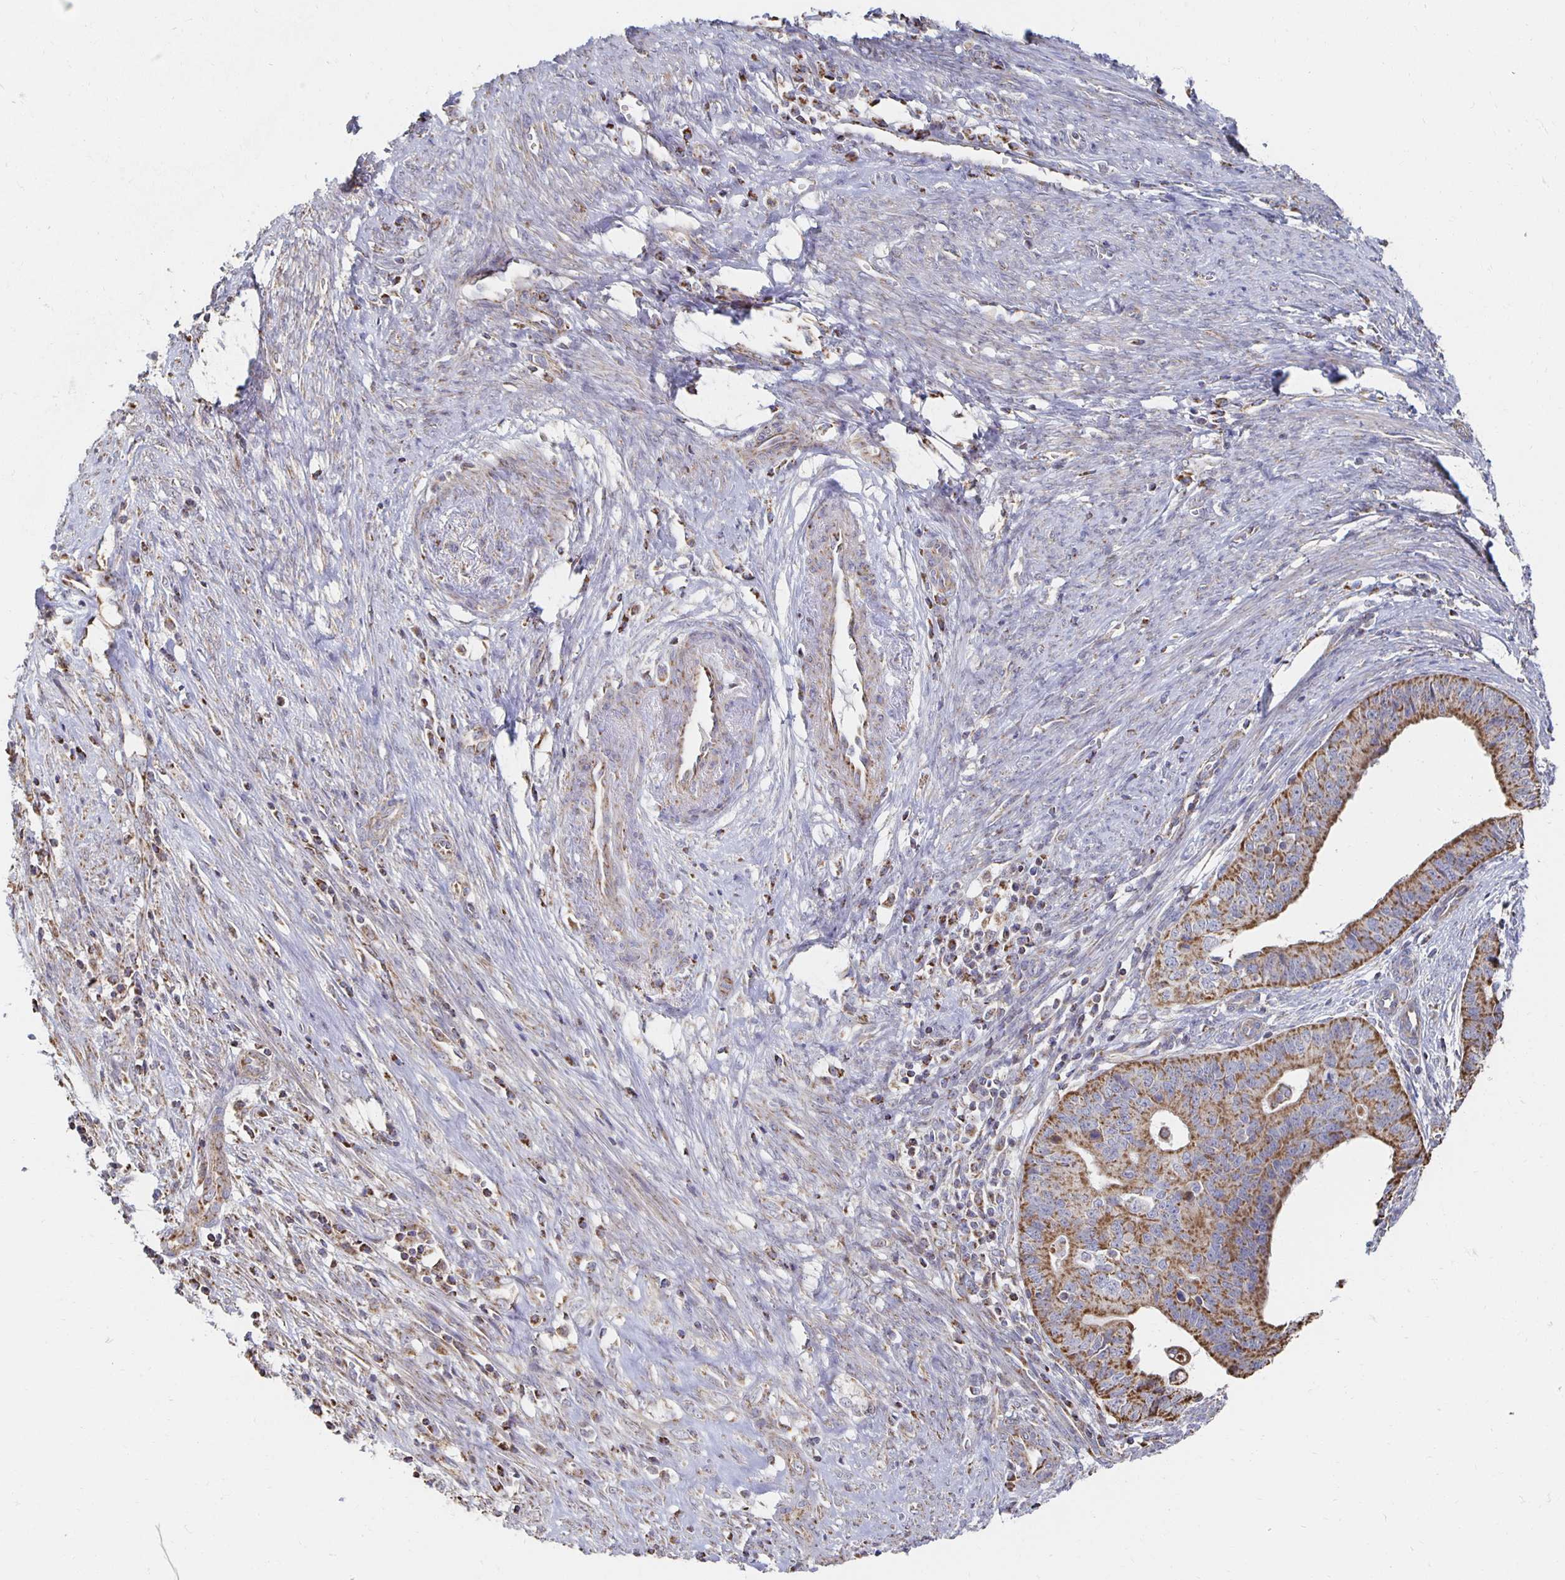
{"staining": {"intensity": "moderate", "quantity": ">75%", "location": "cytoplasmic/membranous"}, "tissue": "endometrial cancer", "cell_type": "Tumor cells", "image_type": "cancer", "snomed": [{"axis": "morphology", "description": "Adenocarcinoma, NOS"}, {"axis": "topography", "description": "Endometrium"}], "caption": "High-power microscopy captured an immunohistochemistry histopathology image of endometrial adenocarcinoma, revealing moderate cytoplasmic/membranous staining in approximately >75% of tumor cells.", "gene": "NKX2-8", "patient": {"sex": "female", "age": 65}}